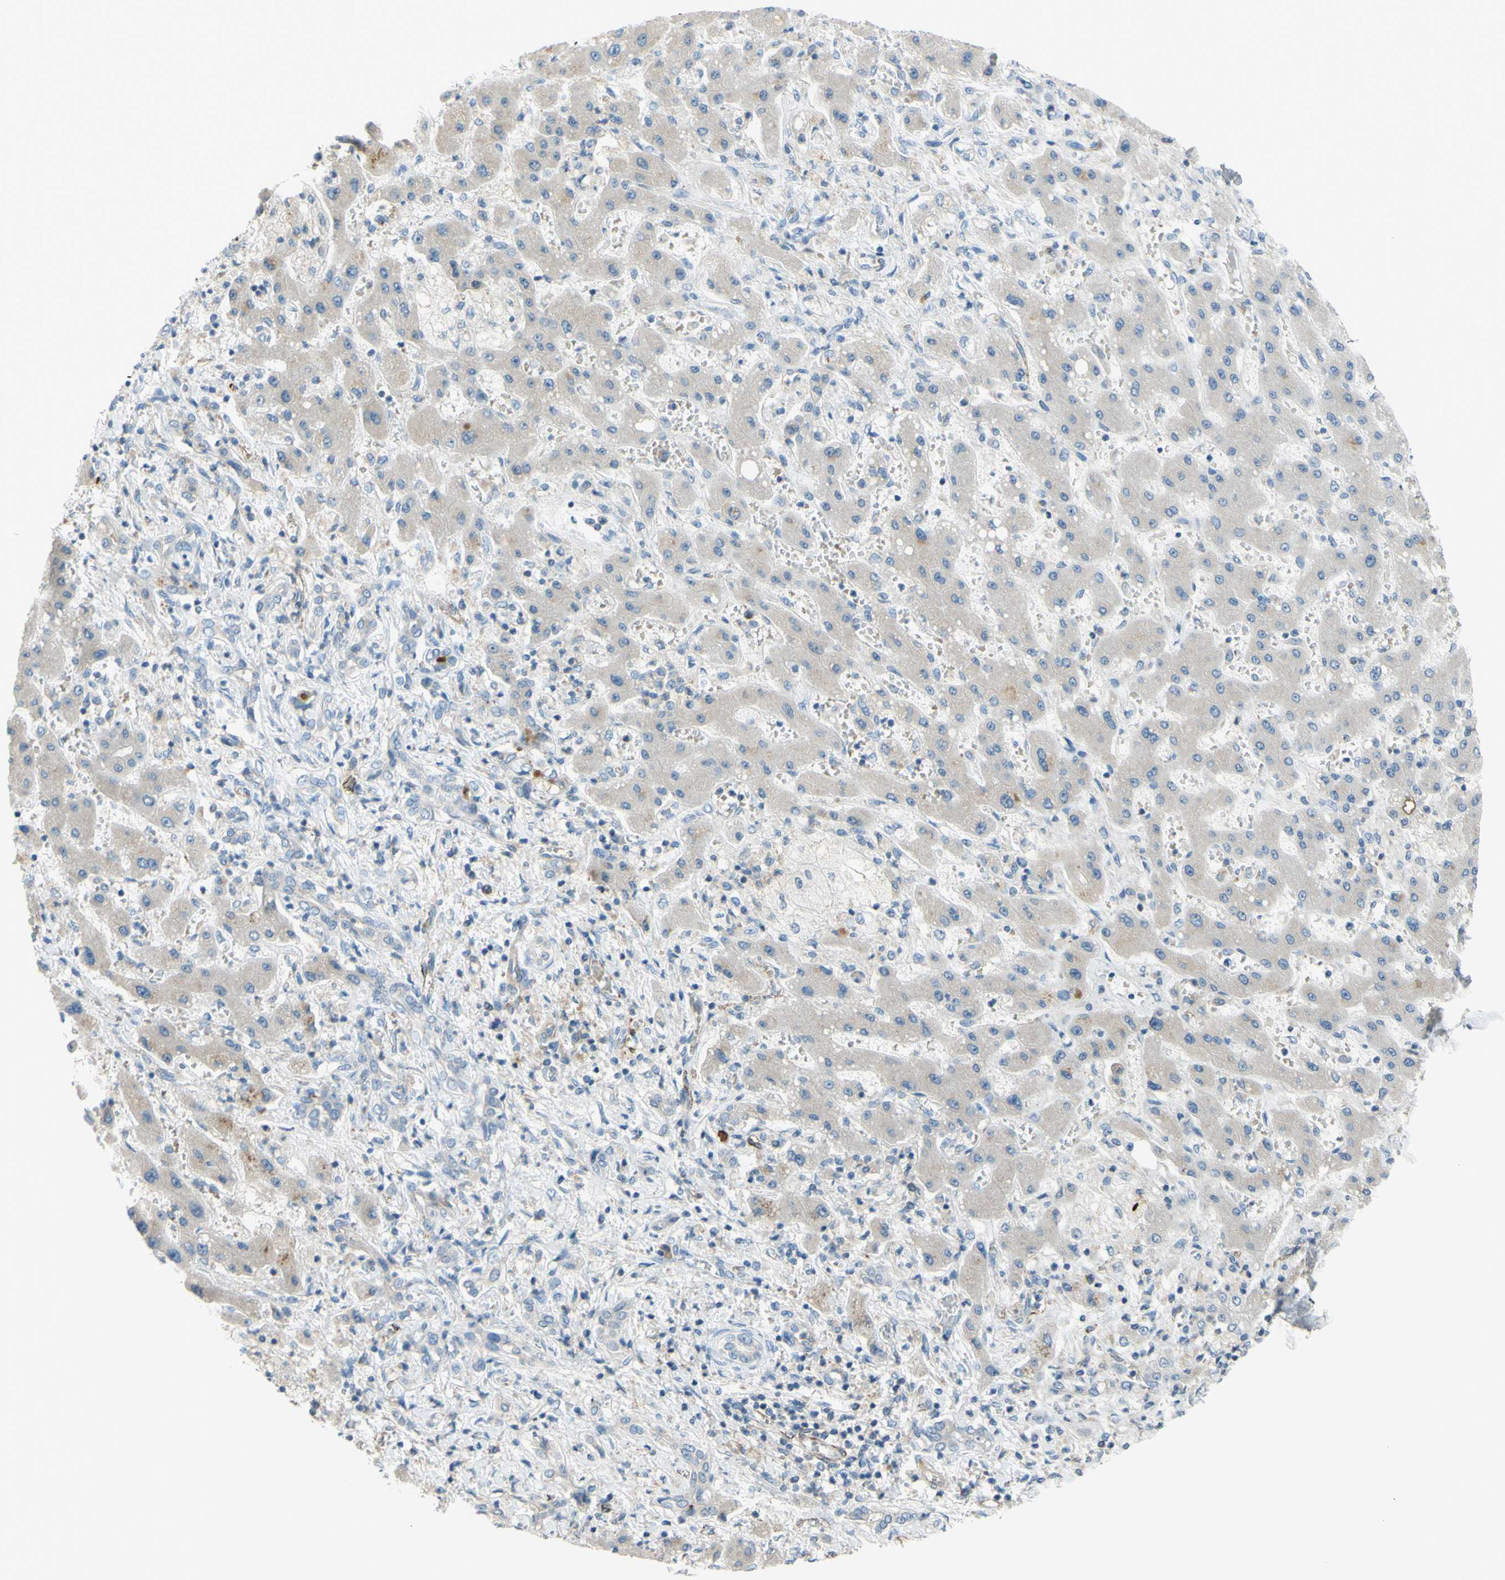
{"staining": {"intensity": "negative", "quantity": "none", "location": "none"}, "tissue": "liver cancer", "cell_type": "Tumor cells", "image_type": "cancer", "snomed": [{"axis": "morphology", "description": "Cholangiocarcinoma"}, {"axis": "topography", "description": "Liver"}], "caption": "Tumor cells show no significant protein expression in cholangiocarcinoma (liver).", "gene": "PRRG2", "patient": {"sex": "male", "age": 50}}